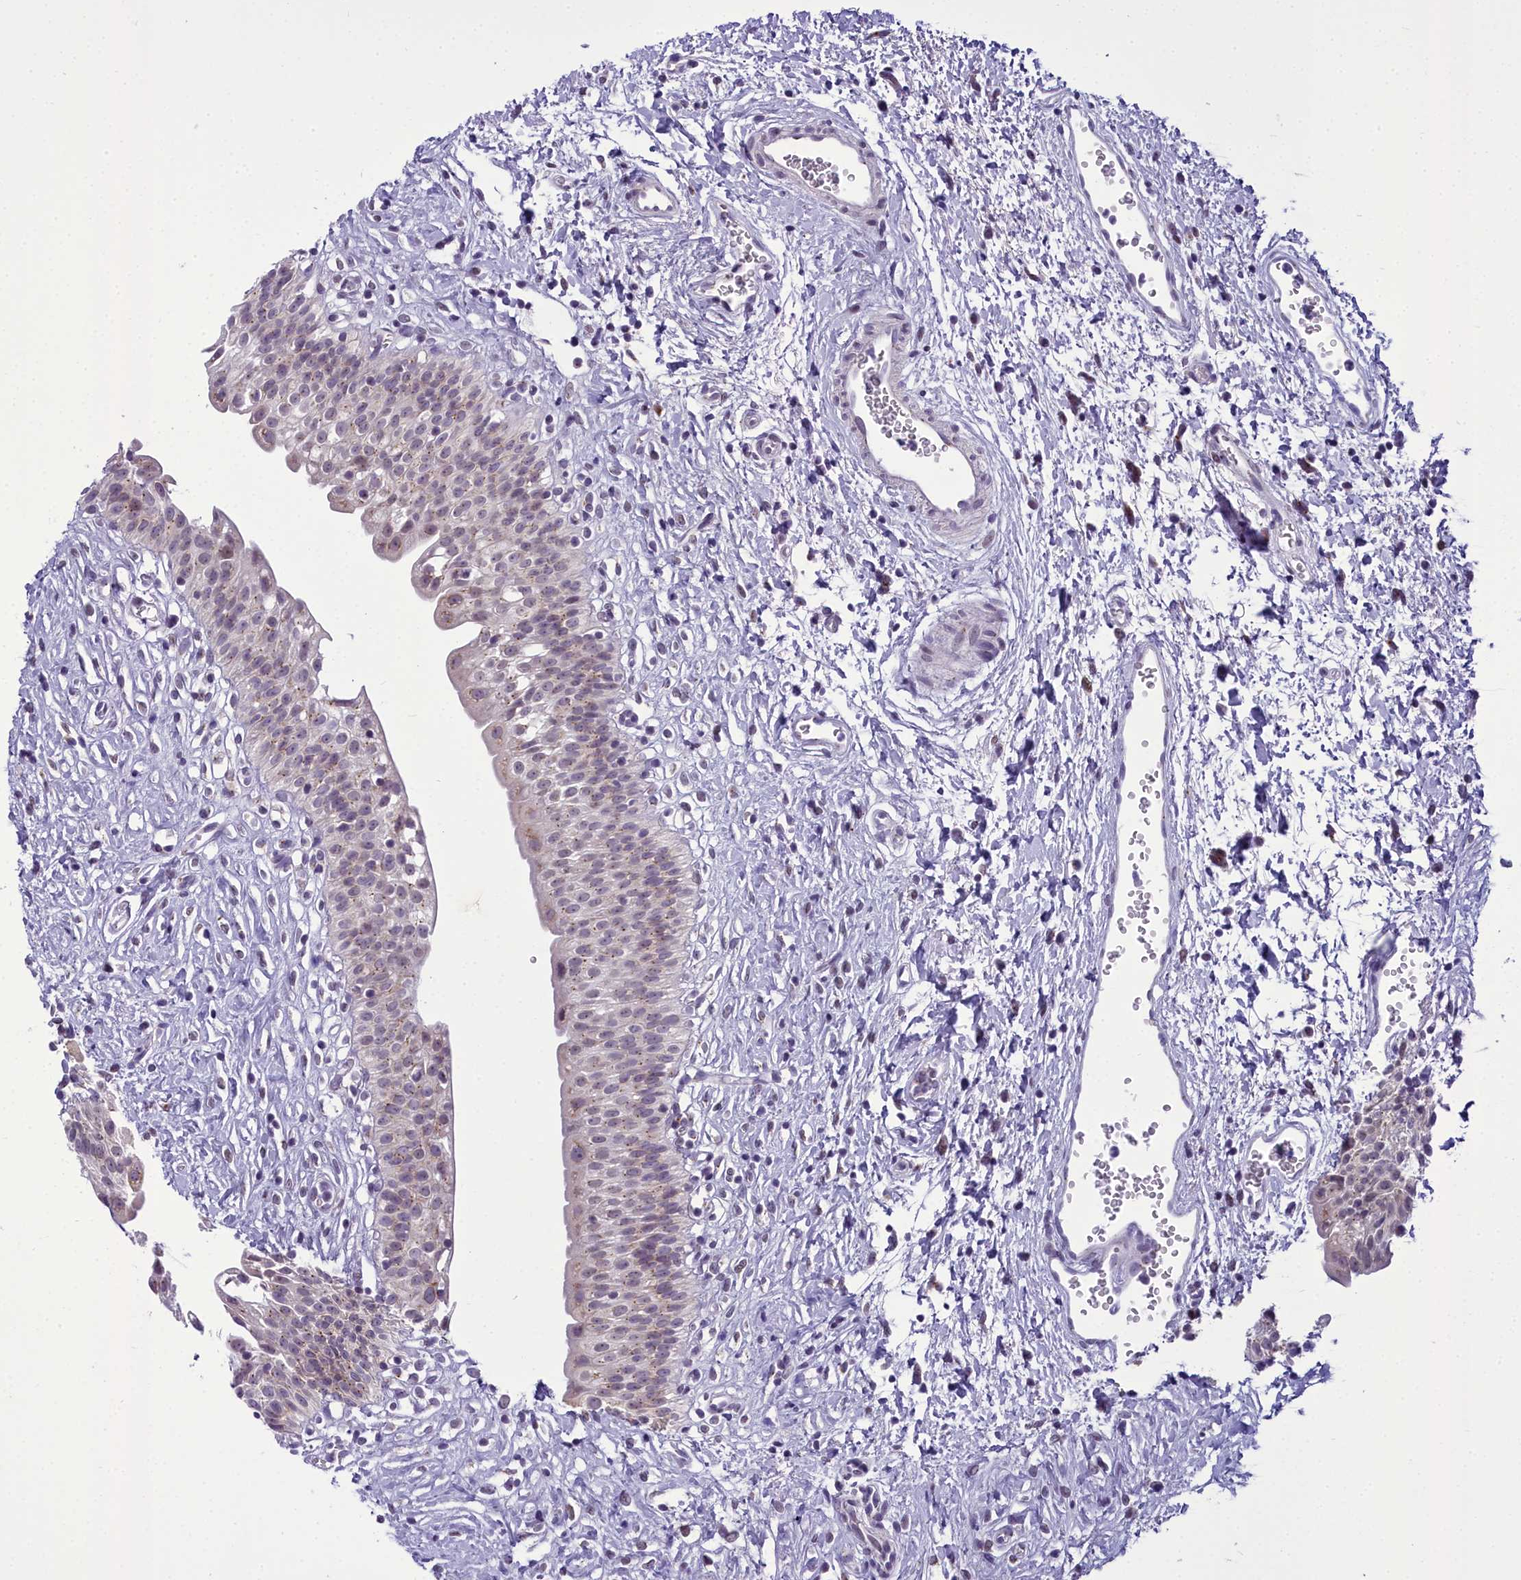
{"staining": {"intensity": "negative", "quantity": "none", "location": "none"}, "tissue": "urinary bladder", "cell_type": "Urothelial cells", "image_type": "normal", "snomed": [{"axis": "morphology", "description": "Normal tissue, NOS"}, {"axis": "topography", "description": "Urinary bladder"}], "caption": "Urothelial cells are negative for brown protein staining in unremarkable urinary bladder. (Immunohistochemistry (ihc), brightfield microscopy, high magnification).", "gene": "B9D2", "patient": {"sex": "male", "age": 51}}